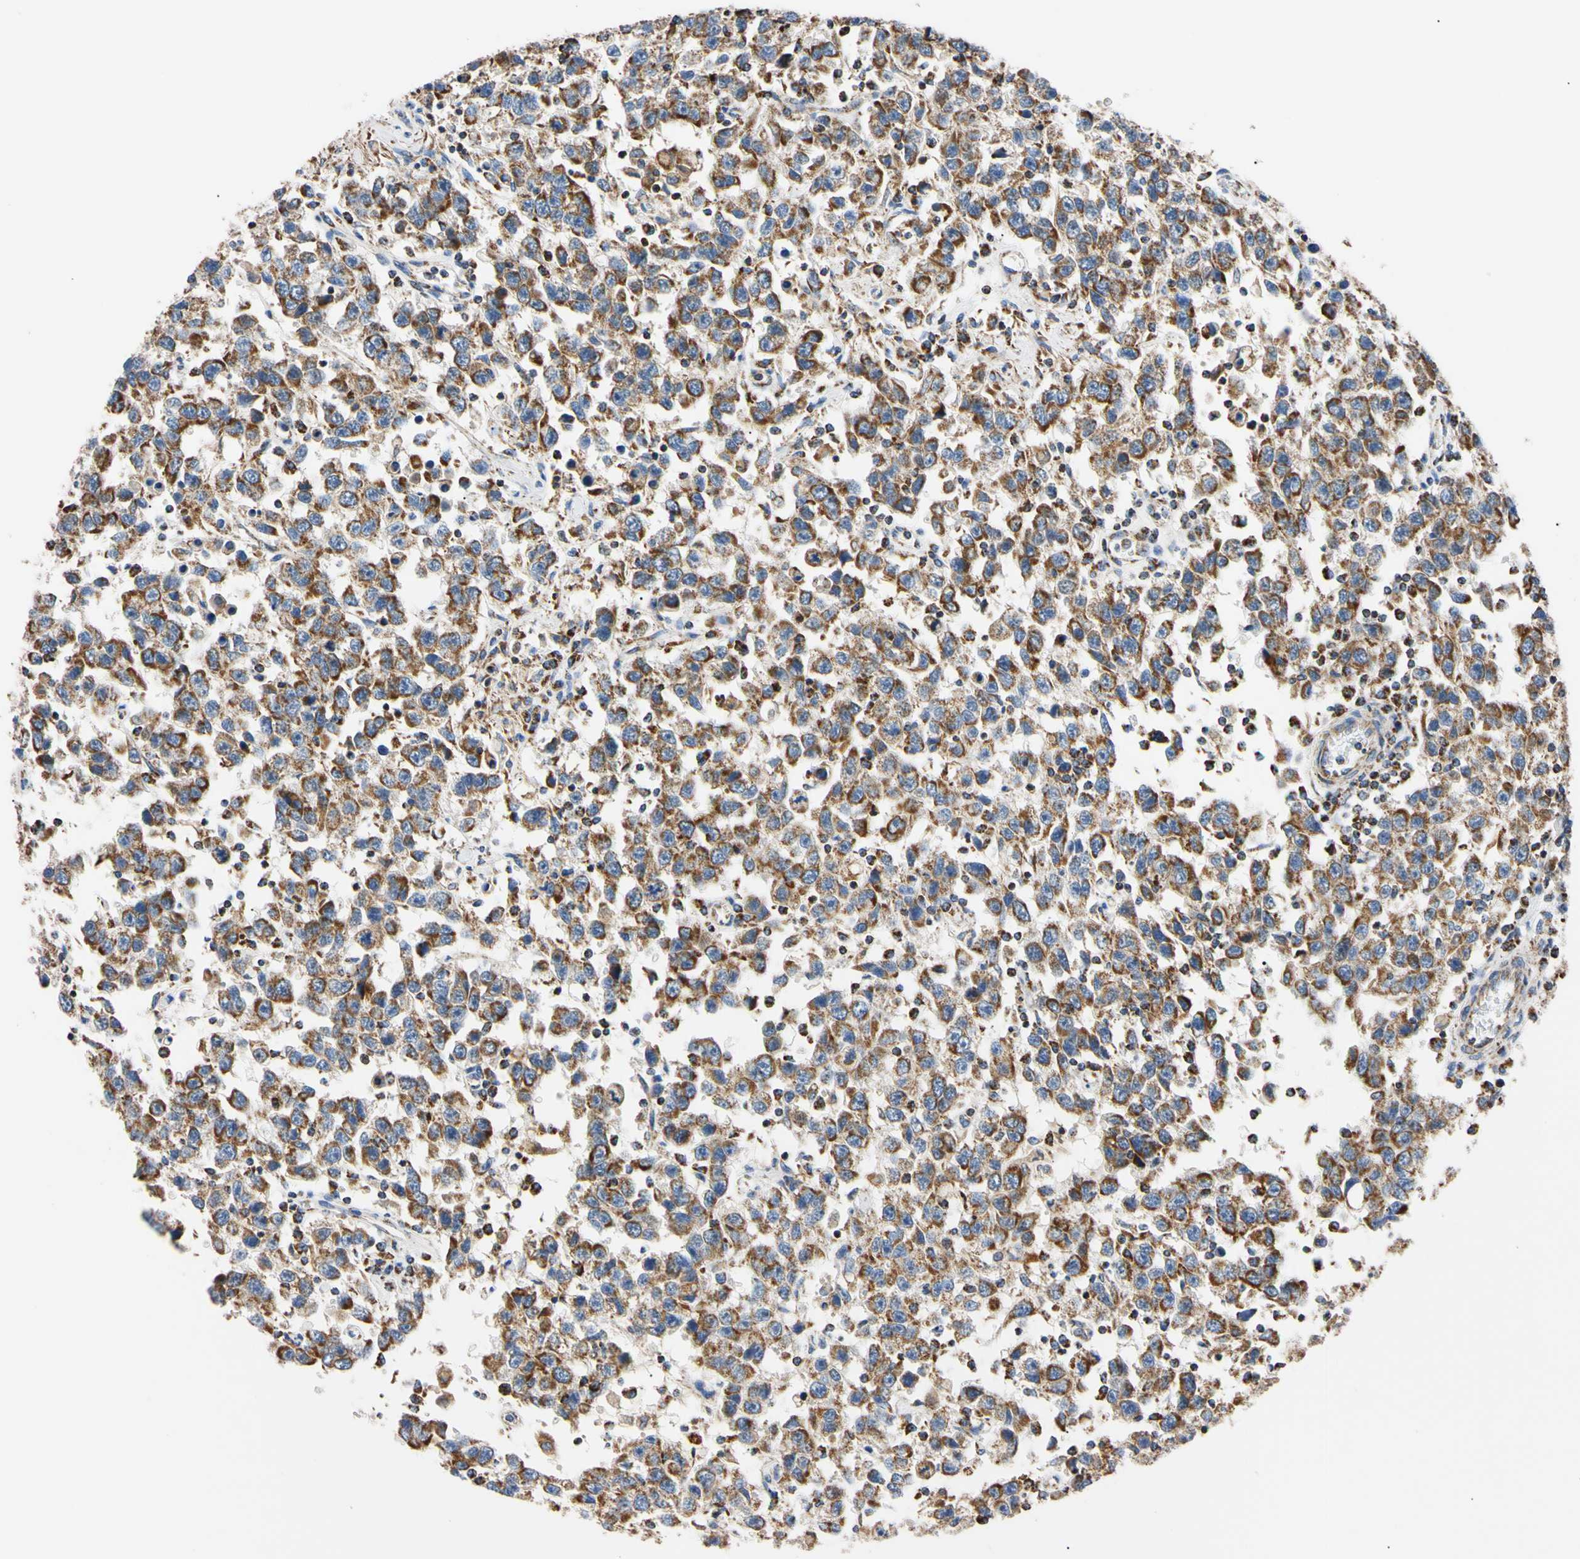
{"staining": {"intensity": "strong", "quantity": ">75%", "location": "cytoplasmic/membranous"}, "tissue": "testis cancer", "cell_type": "Tumor cells", "image_type": "cancer", "snomed": [{"axis": "morphology", "description": "Seminoma, NOS"}, {"axis": "topography", "description": "Testis"}], "caption": "Immunohistochemistry of testis cancer exhibits high levels of strong cytoplasmic/membranous expression in approximately >75% of tumor cells.", "gene": "CLPP", "patient": {"sex": "male", "age": 41}}